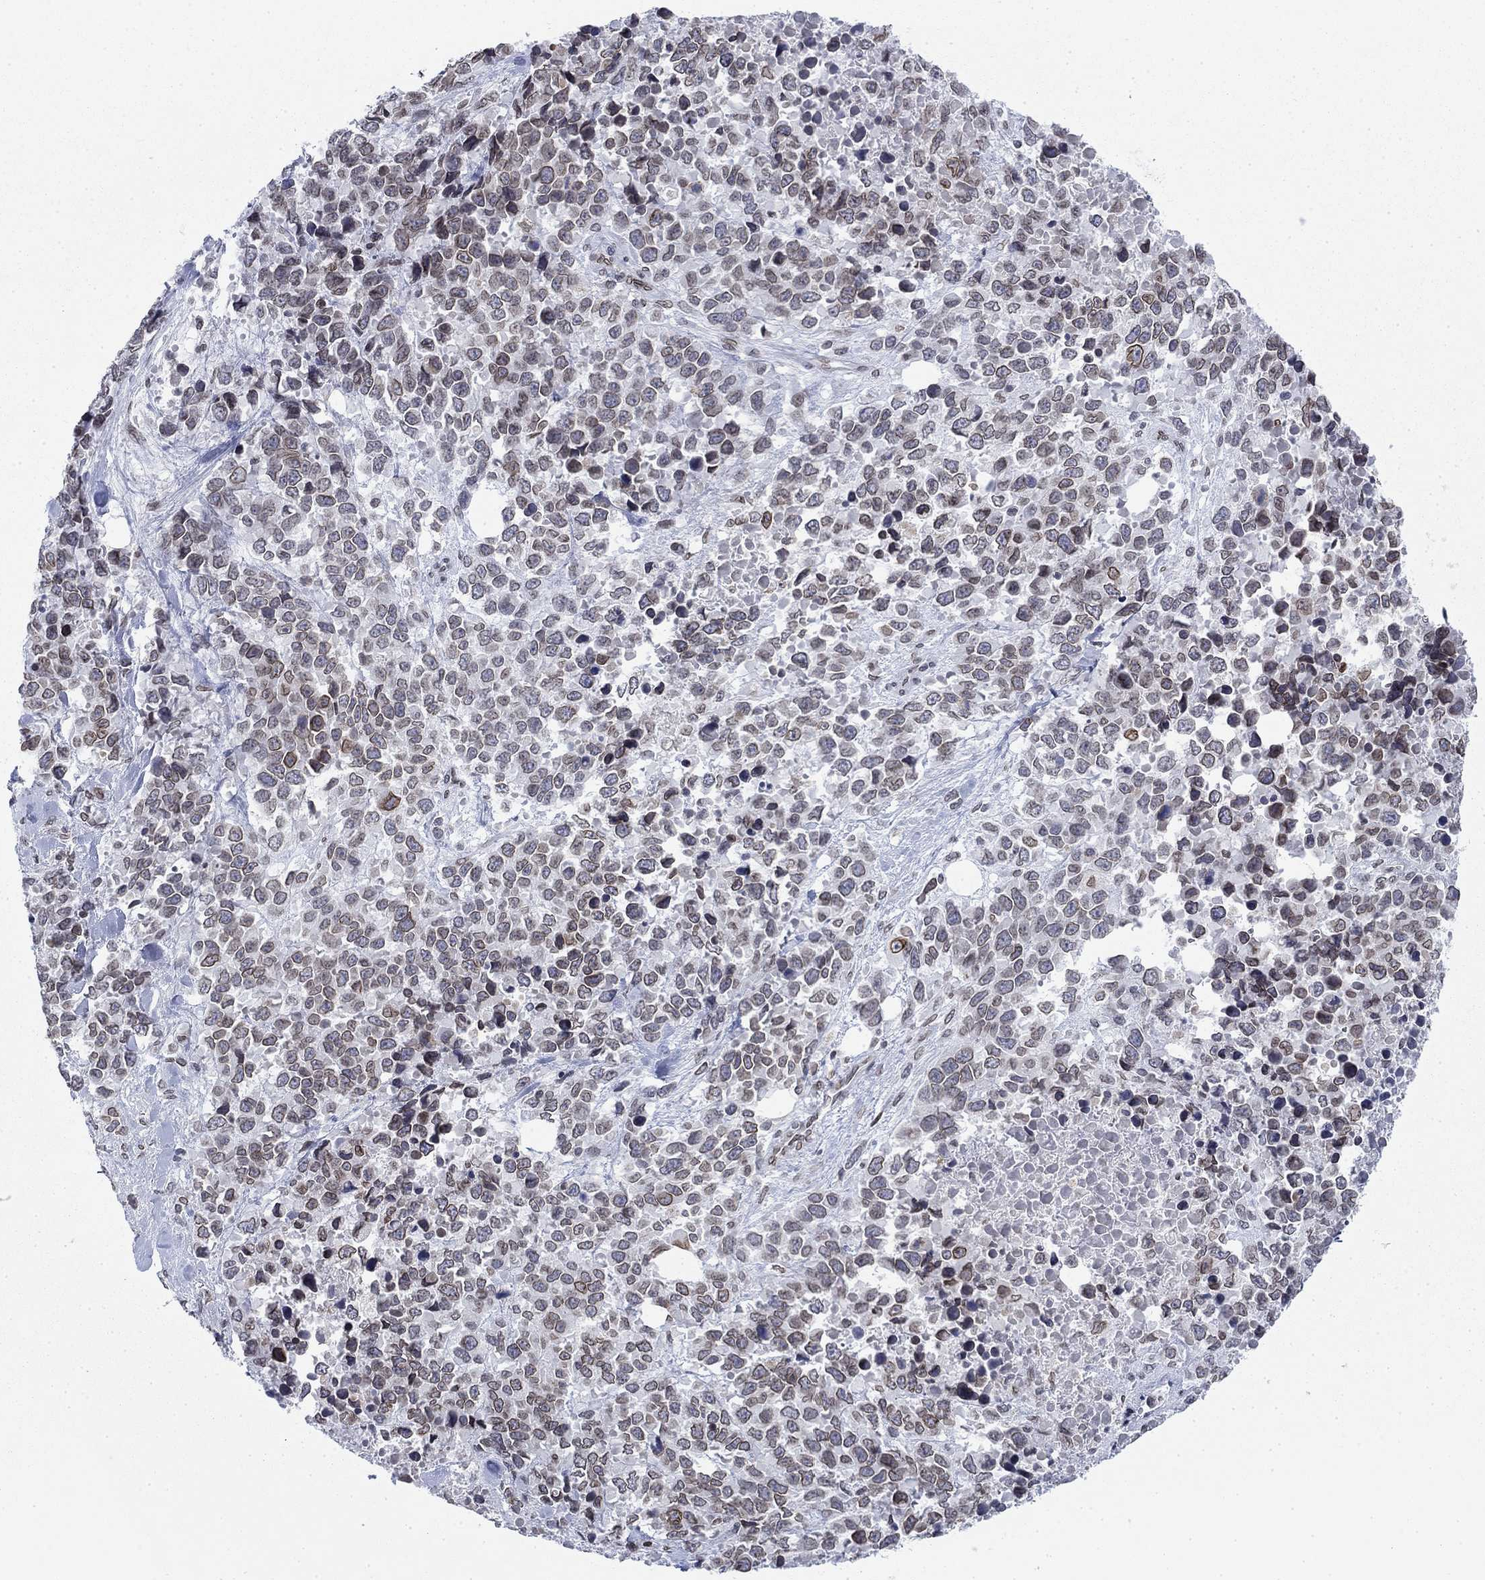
{"staining": {"intensity": "strong", "quantity": "<25%", "location": "cytoplasmic/membranous,nuclear"}, "tissue": "melanoma", "cell_type": "Tumor cells", "image_type": "cancer", "snomed": [{"axis": "morphology", "description": "Malignant melanoma, Metastatic site"}, {"axis": "topography", "description": "Skin"}], "caption": "Protein staining of malignant melanoma (metastatic site) tissue demonstrates strong cytoplasmic/membranous and nuclear positivity in about <25% of tumor cells.", "gene": "TOR1AIP1", "patient": {"sex": "male", "age": 84}}